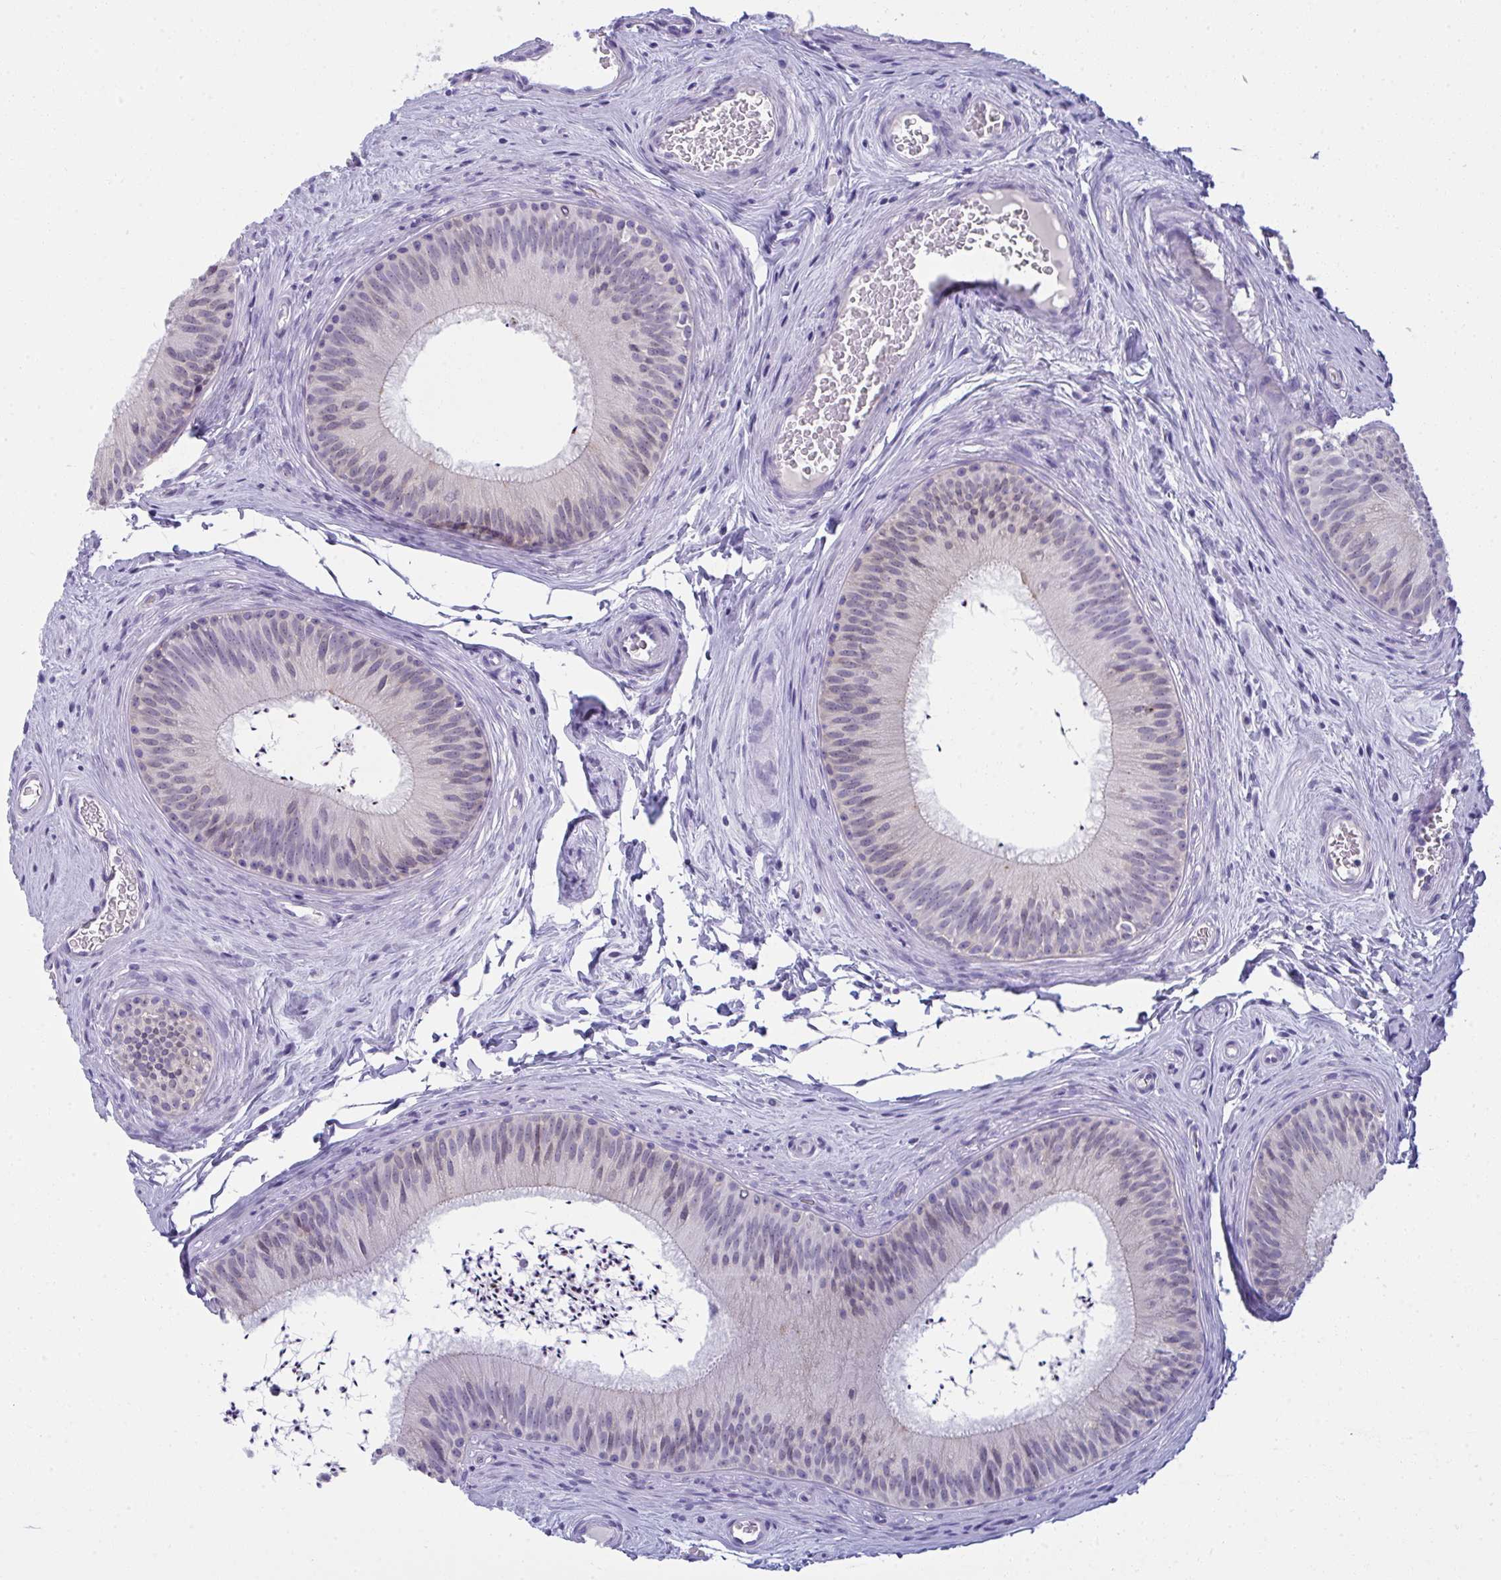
{"staining": {"intensity": "negative", "quantity": "none", "location": "none"}, "tissue": "epididymis", "cell_type": "Glandular cells", "image_type": "normal", "snomed": [{"axis": "morphology", "description": "Normal tissue, NOS"}, {"axis": "topography", "description": "Epididymis"}], "caption": "Immunohistochemical staining of benign epididymis exhibits no significant expression in glandular cells. (DAB immunohistochemistry with hematoxylin counter stain).", "gene": "RANBP2", "patient": {"sex": "male", "age": 24}}